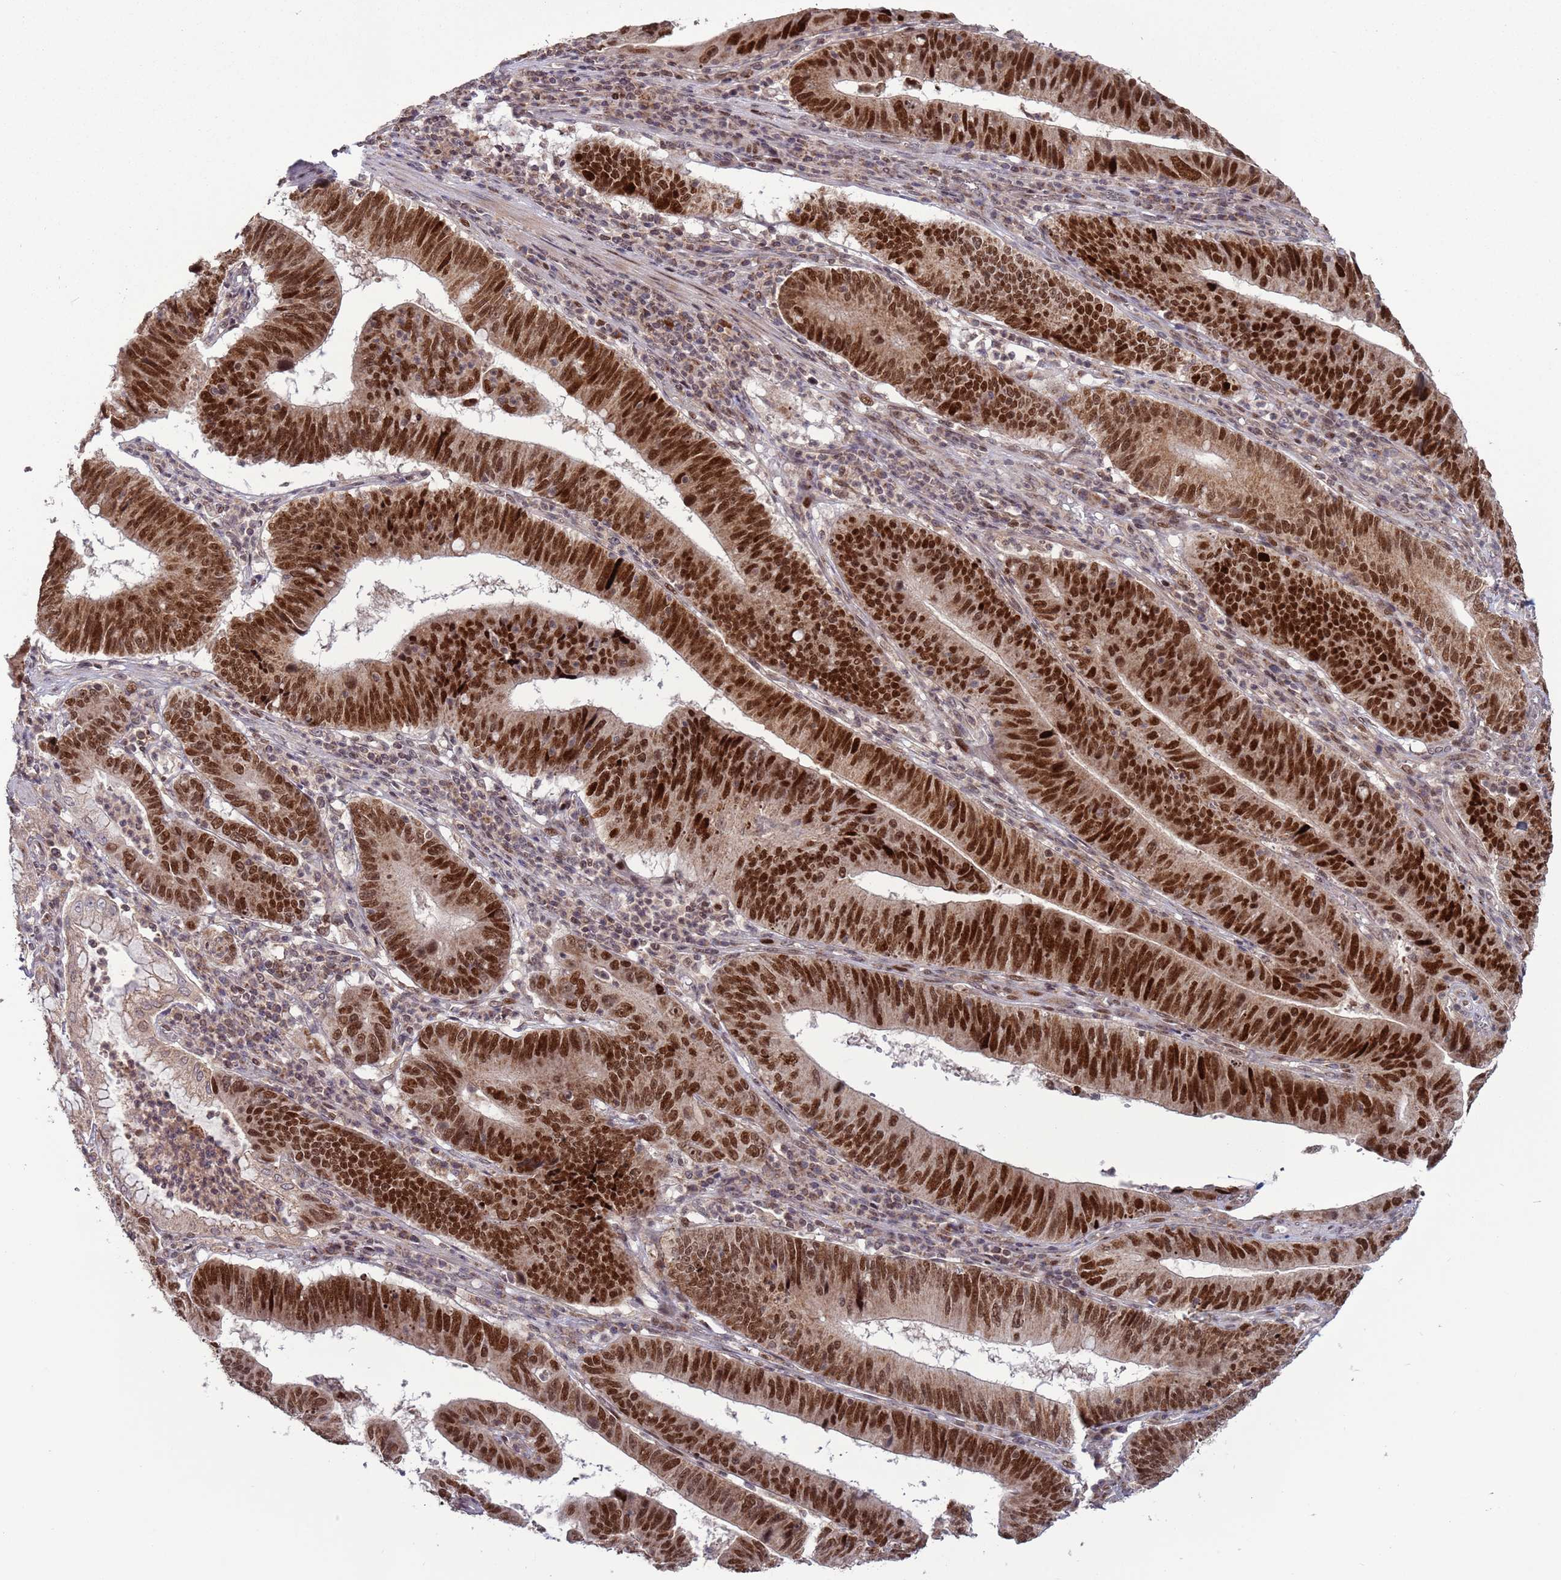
{"staining": {"intensity": "strong", "quantity": ">75%", "location": "nuclear"}, "tissue": "stomach cancer", "cell_type": "Tumor cells", "image_type": "cancer", "snomed": [{"axis": "morphology", "description": "Adenocarcinoma, NOS"}, {"axis": "topography", "description": "Stomach"}], "caption": "Immunohistochemistry image of neoplastic tissue: adenocarcinoma (stomach) stained using IHC exhibits high levels of strong protein expression localized specifically in the nuclear of tumor cells, appearing as a nuclear brown color.", "gene": "RCOR2", "patient": {"sex": "male", "age": 59}}